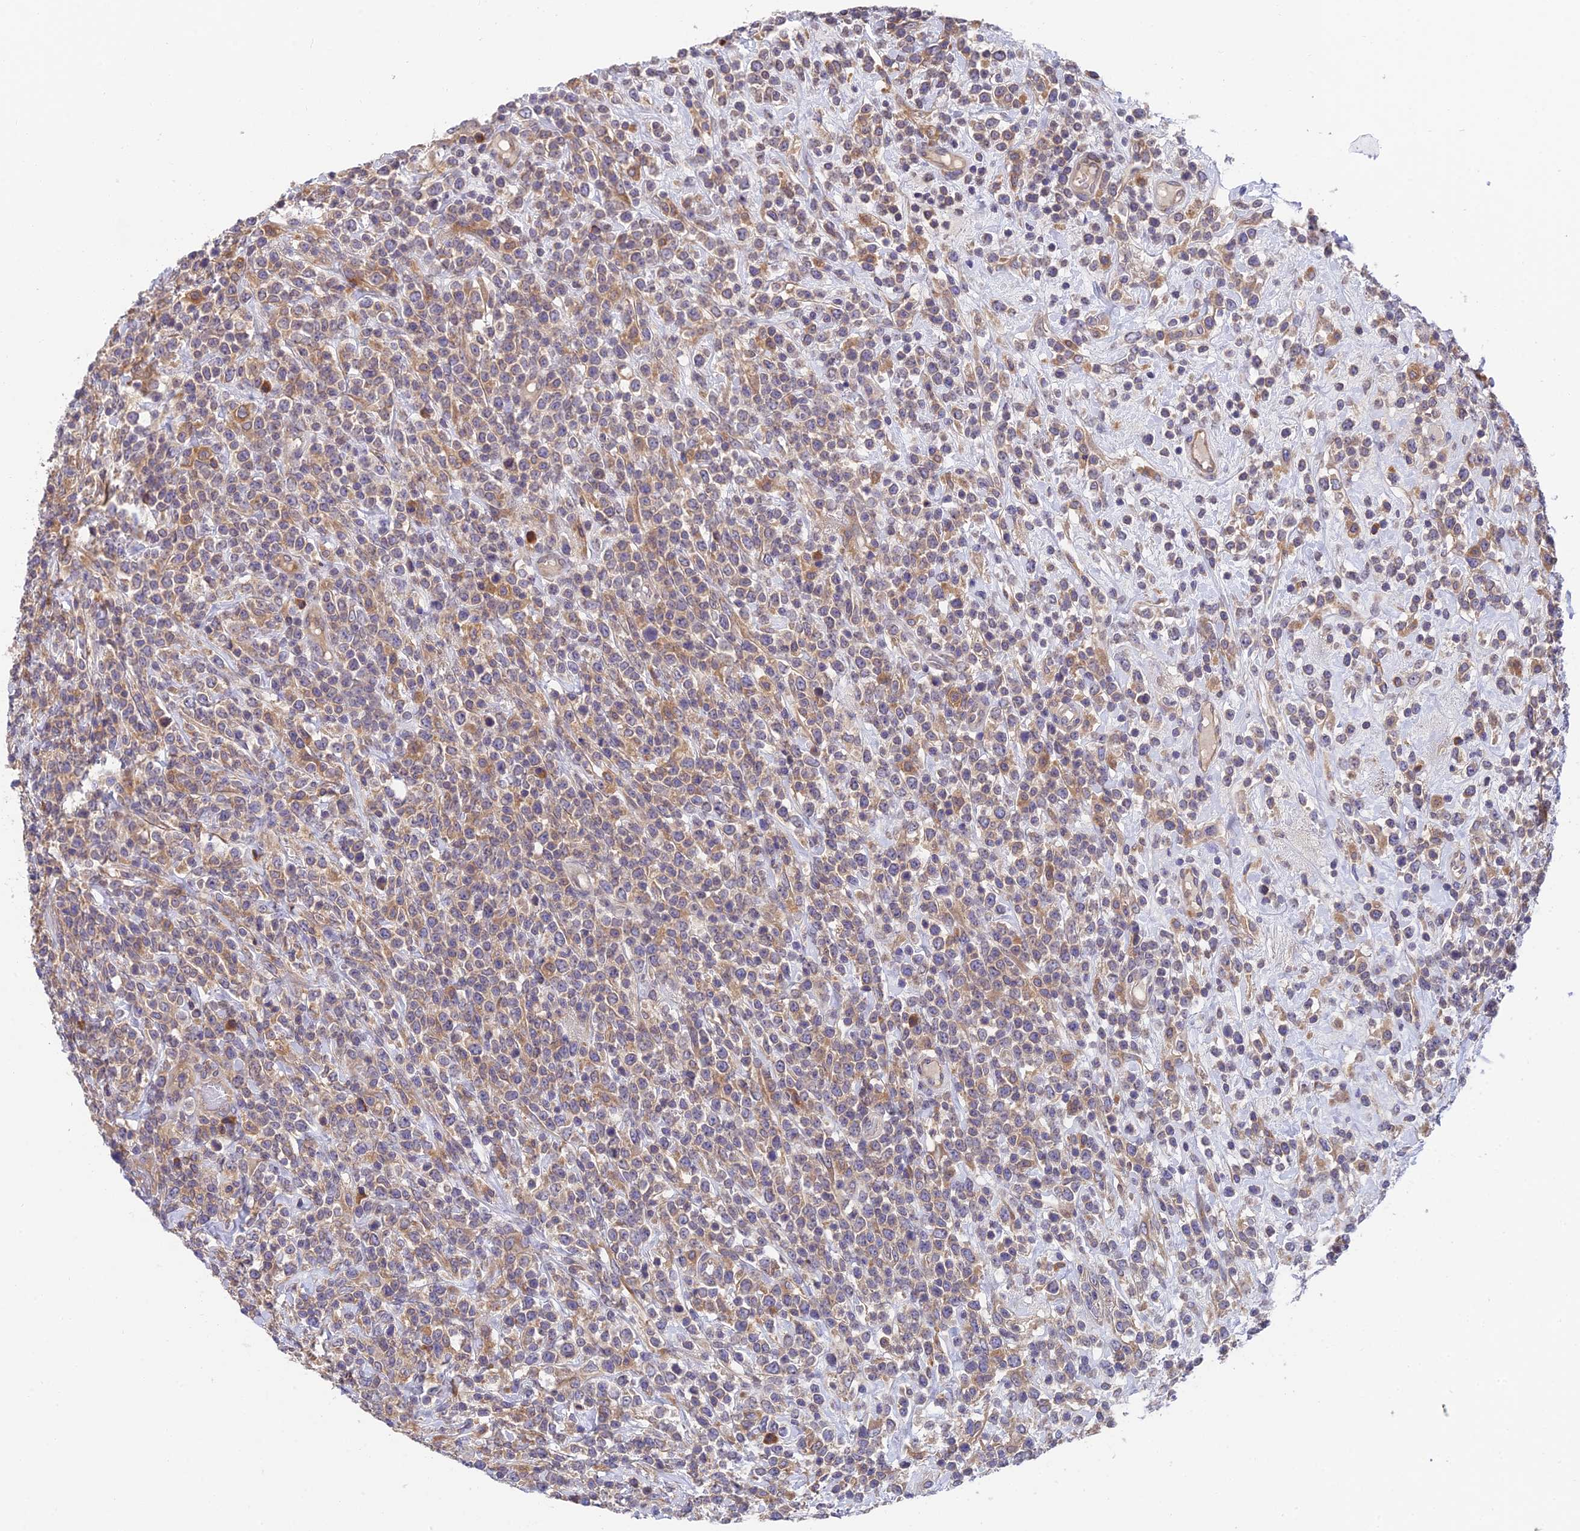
{"staining": {"intensity": "weak", "quantity": "25%-75%", "location": "cytoplasmic/membranous"}, "tissue": "lymphoma", "cell_type": "Tumor cells", "image_type": "cancer", "snomed": [{"axis": "morphology", "description": "Malignant lymphoma, non-Hodgkin's type, High grade"}, {"axis": "topography", "description": "Colon"}], "caption": "Protein staining by IHC displays weak cytoplasmic/membranous expression in about 25%-75% of tumor cells in malignant lymphoma, non-Hodgkin's type (high-grade).", "gene": "IPO5", "patient": {"sex": "female", "age": 53}}